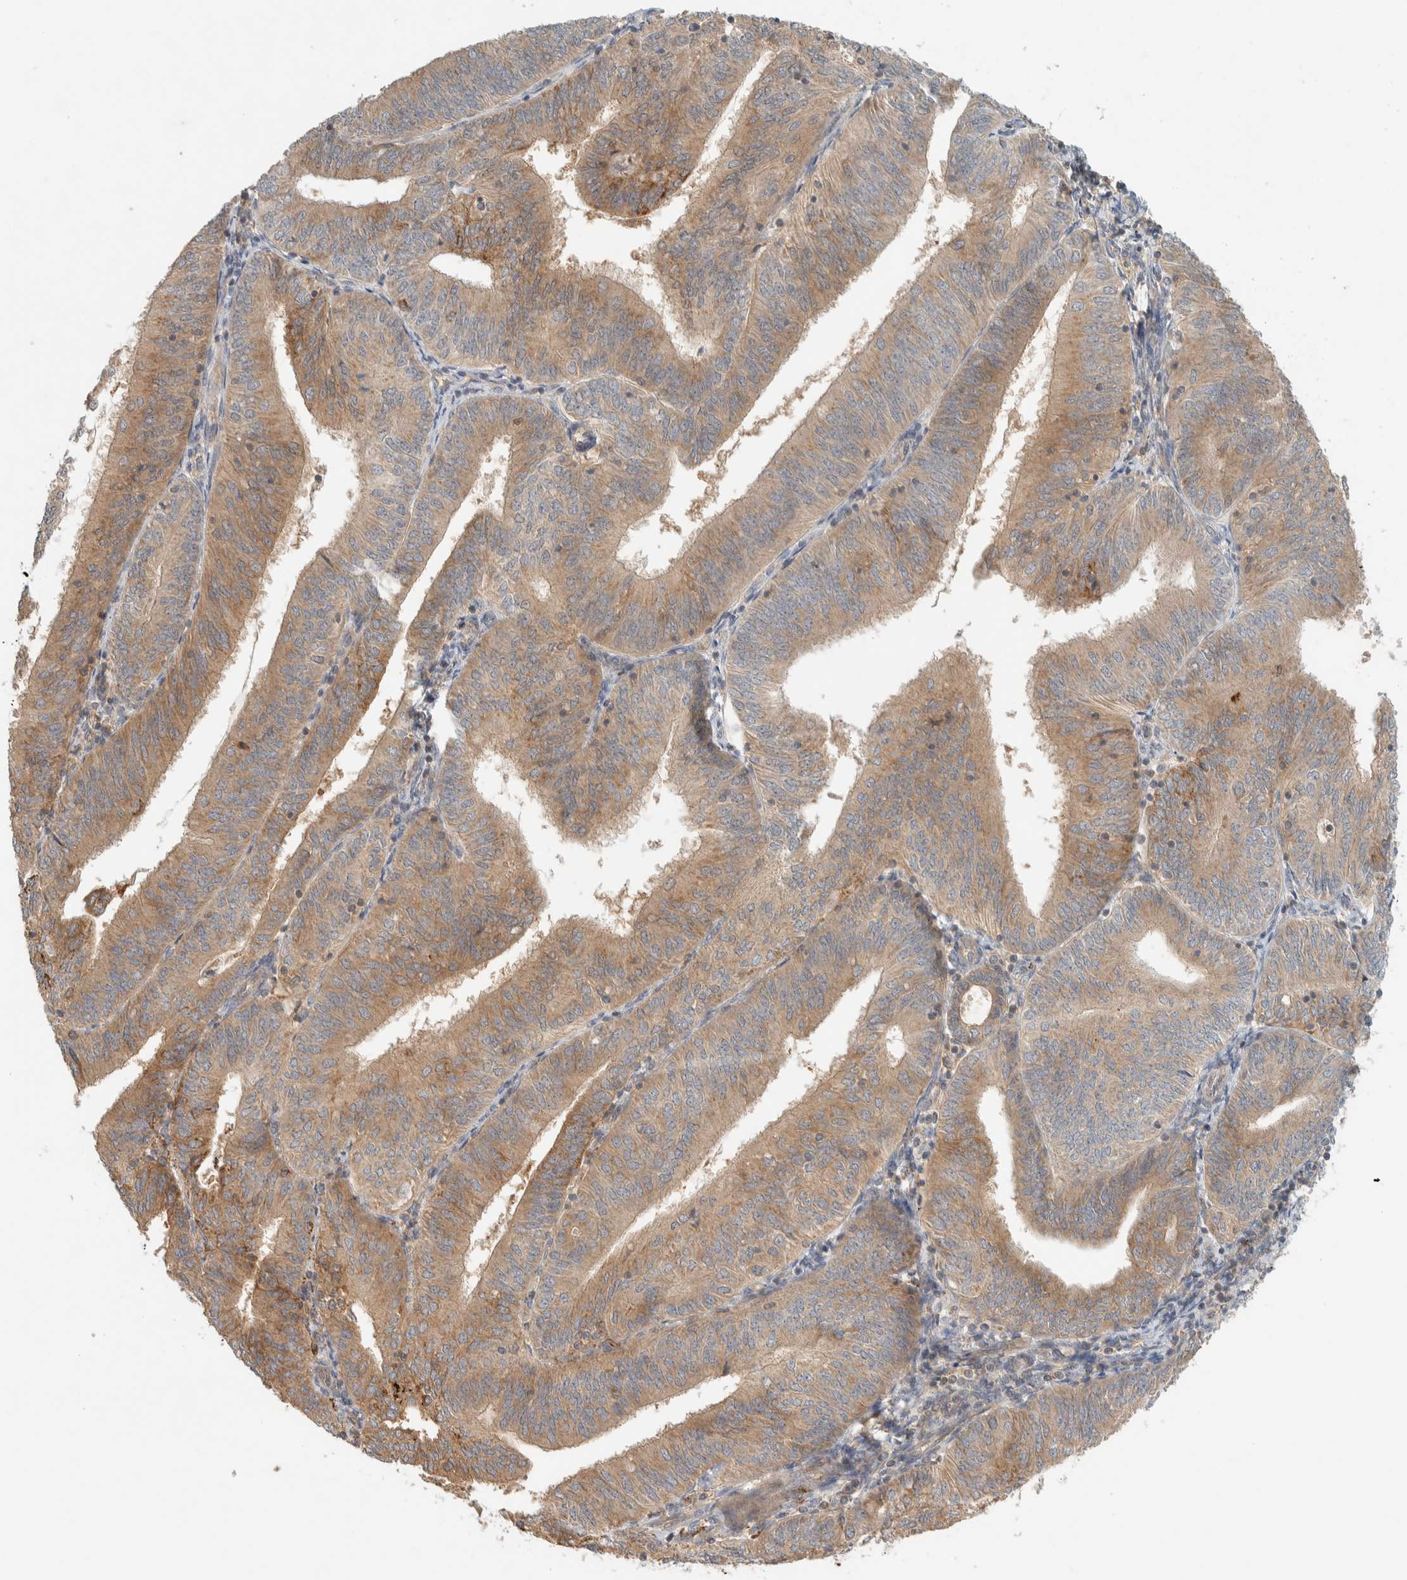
{"staining": {"intensity": "moderate", "quantity": ">75%", "location": "cytoplasmic/membranous"}, "tissue": "endometrial cancer", "cell_type": "Tumor cells", "image_type": "cancer", "snomed": [{"axis": "morphology", "description": "Adenocarcinoma, NOS"}, {"axis": "topography", "description": "Endometrium"}], "caption": "A brown stain labels moderate cytoplasmic/membranous staining of a protein in adenocarcinoma (endometrial) tumor cells. (DAB (3,3'-diaminobenzidine) = brown stain, brightfield microscopy at high magnification).", "gene": "FAM167A", "patient": {"sex": "female", "age": 58}}